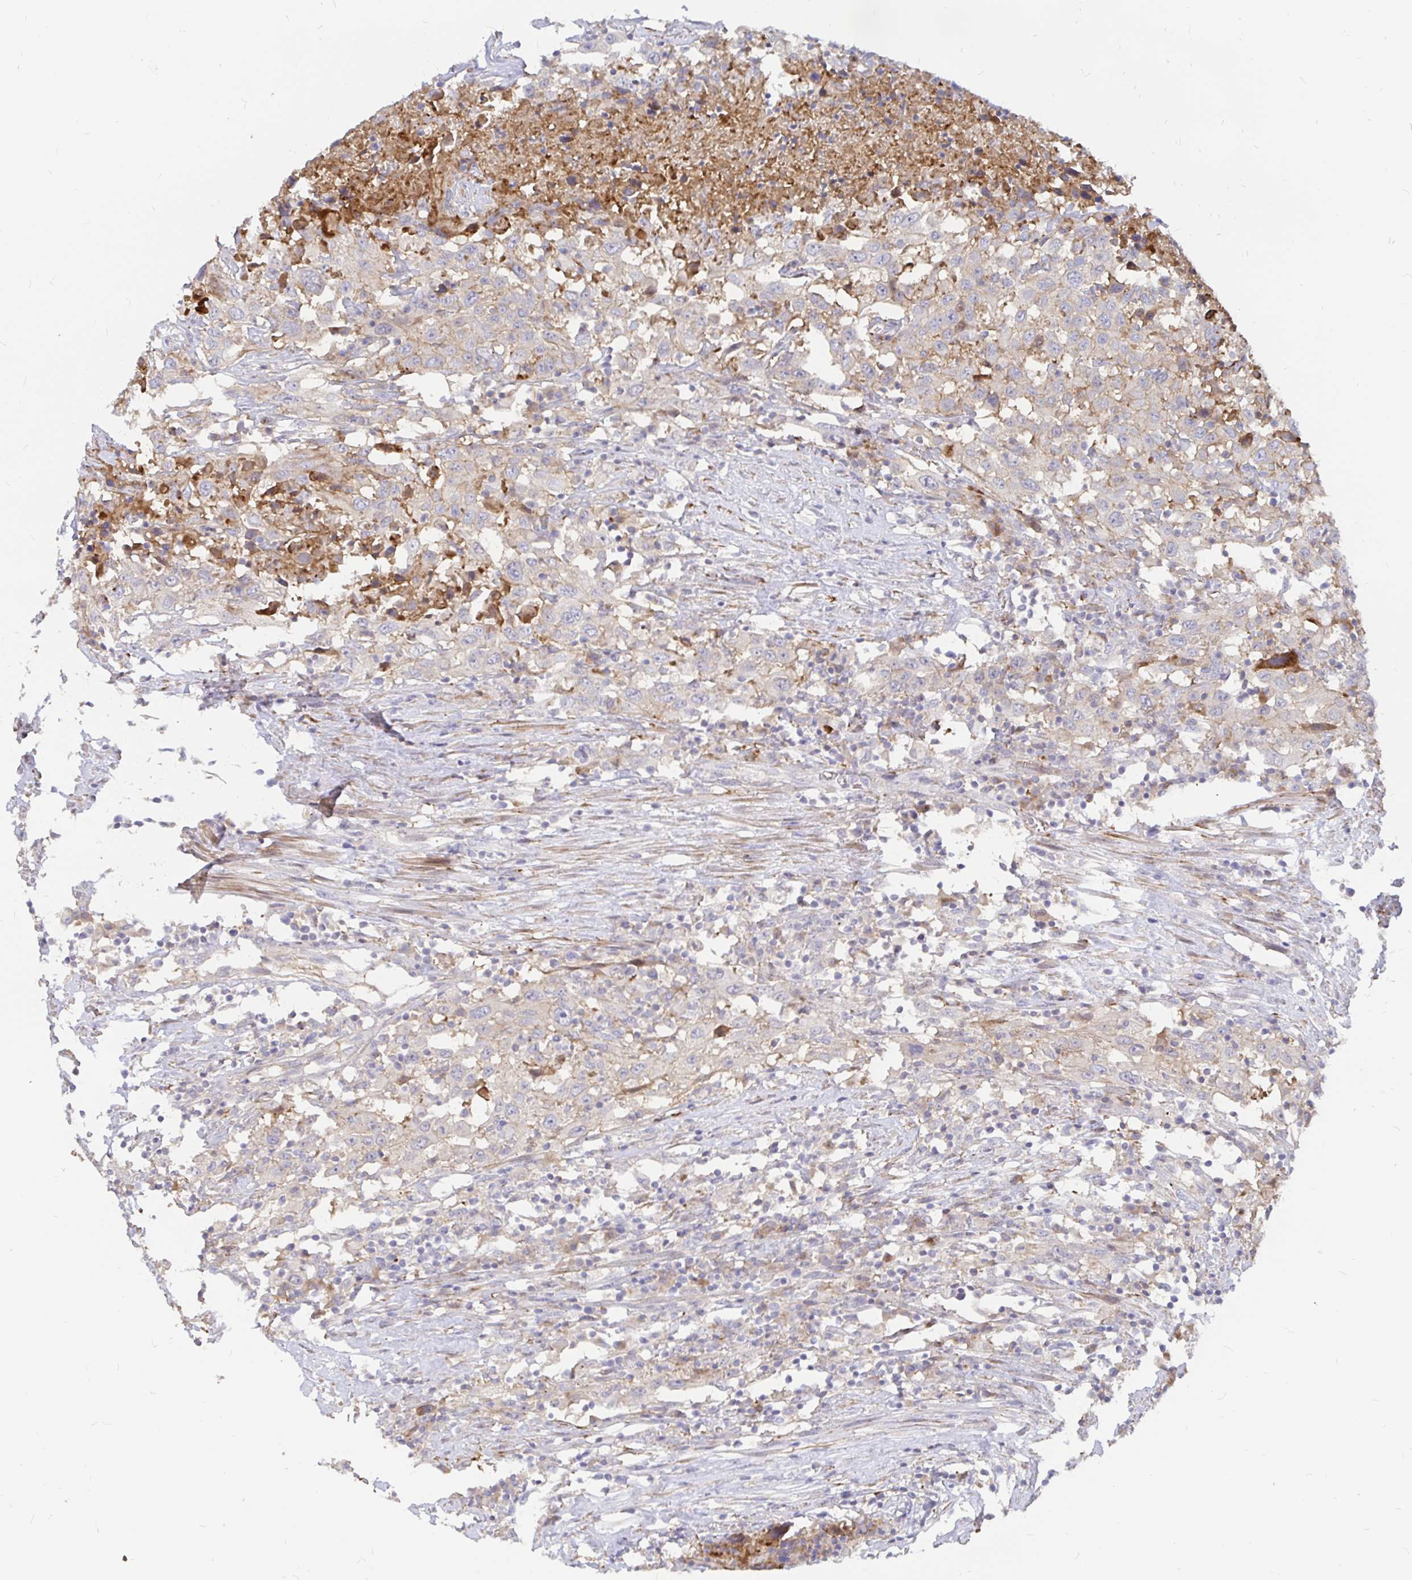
{"staining": {"intensity": "weak", "quantity": "<25%", "location": "cytoplasmic/membranous"}, "tissue": "urothelial cancer", "cell_type": "Tumor cells", "image_type": "cancer", "snomed": [{"axis": "morphology", "description": "Urothelial carcinoma, High grade"}, {"axis": "topography", "description": "Urinary bladder"}], "caption": "Tumor cells are negative for protein expression in human urothelial cancer.", "gene": "KCTD19", "patient": {"sex": "male", "age": 61}}